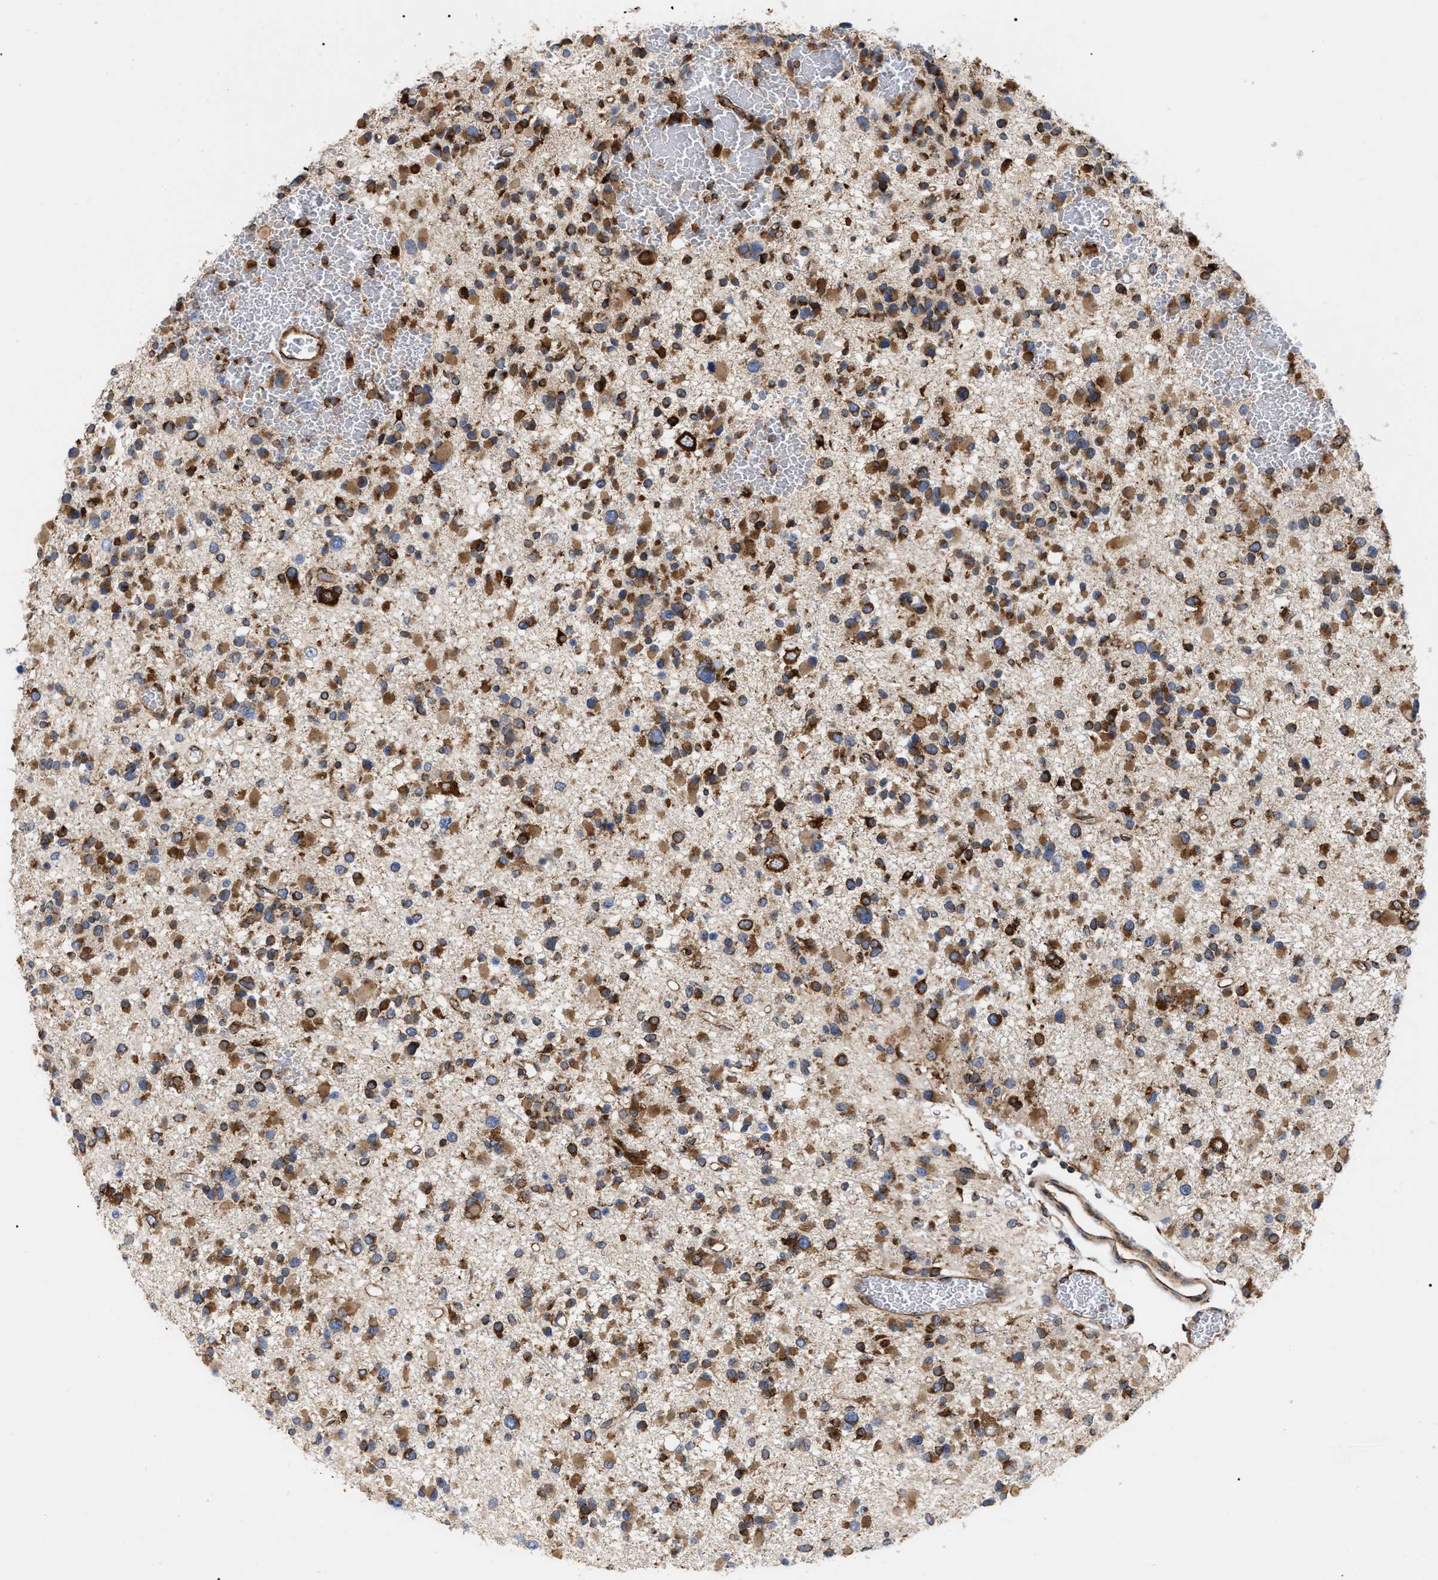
{"staining": {"intensity": "moderate", "quantity": ">75%", "location": "cytoplasmic/membranous"}, "tissue": "glioma", "cell_type": "Tumor cells", "image_type": "cancer", "snomed": [{"axis": "morphology", "description": "Glioma, malignant, Low grade"}, {"axis": "topography", "description": "Brain"}], "caption": "Immunohistochemistry micrograph of neoplastic tissue: glioma stained using IHC demonstrates medium levels of moderate protein expression localized specifically in the cytoplasmic/membranous of tumor cells, appearing as a cytoplasmic/membranous brown color.", "gene": "FAM120A", "patient": {"sex": "female", "age": 22}}